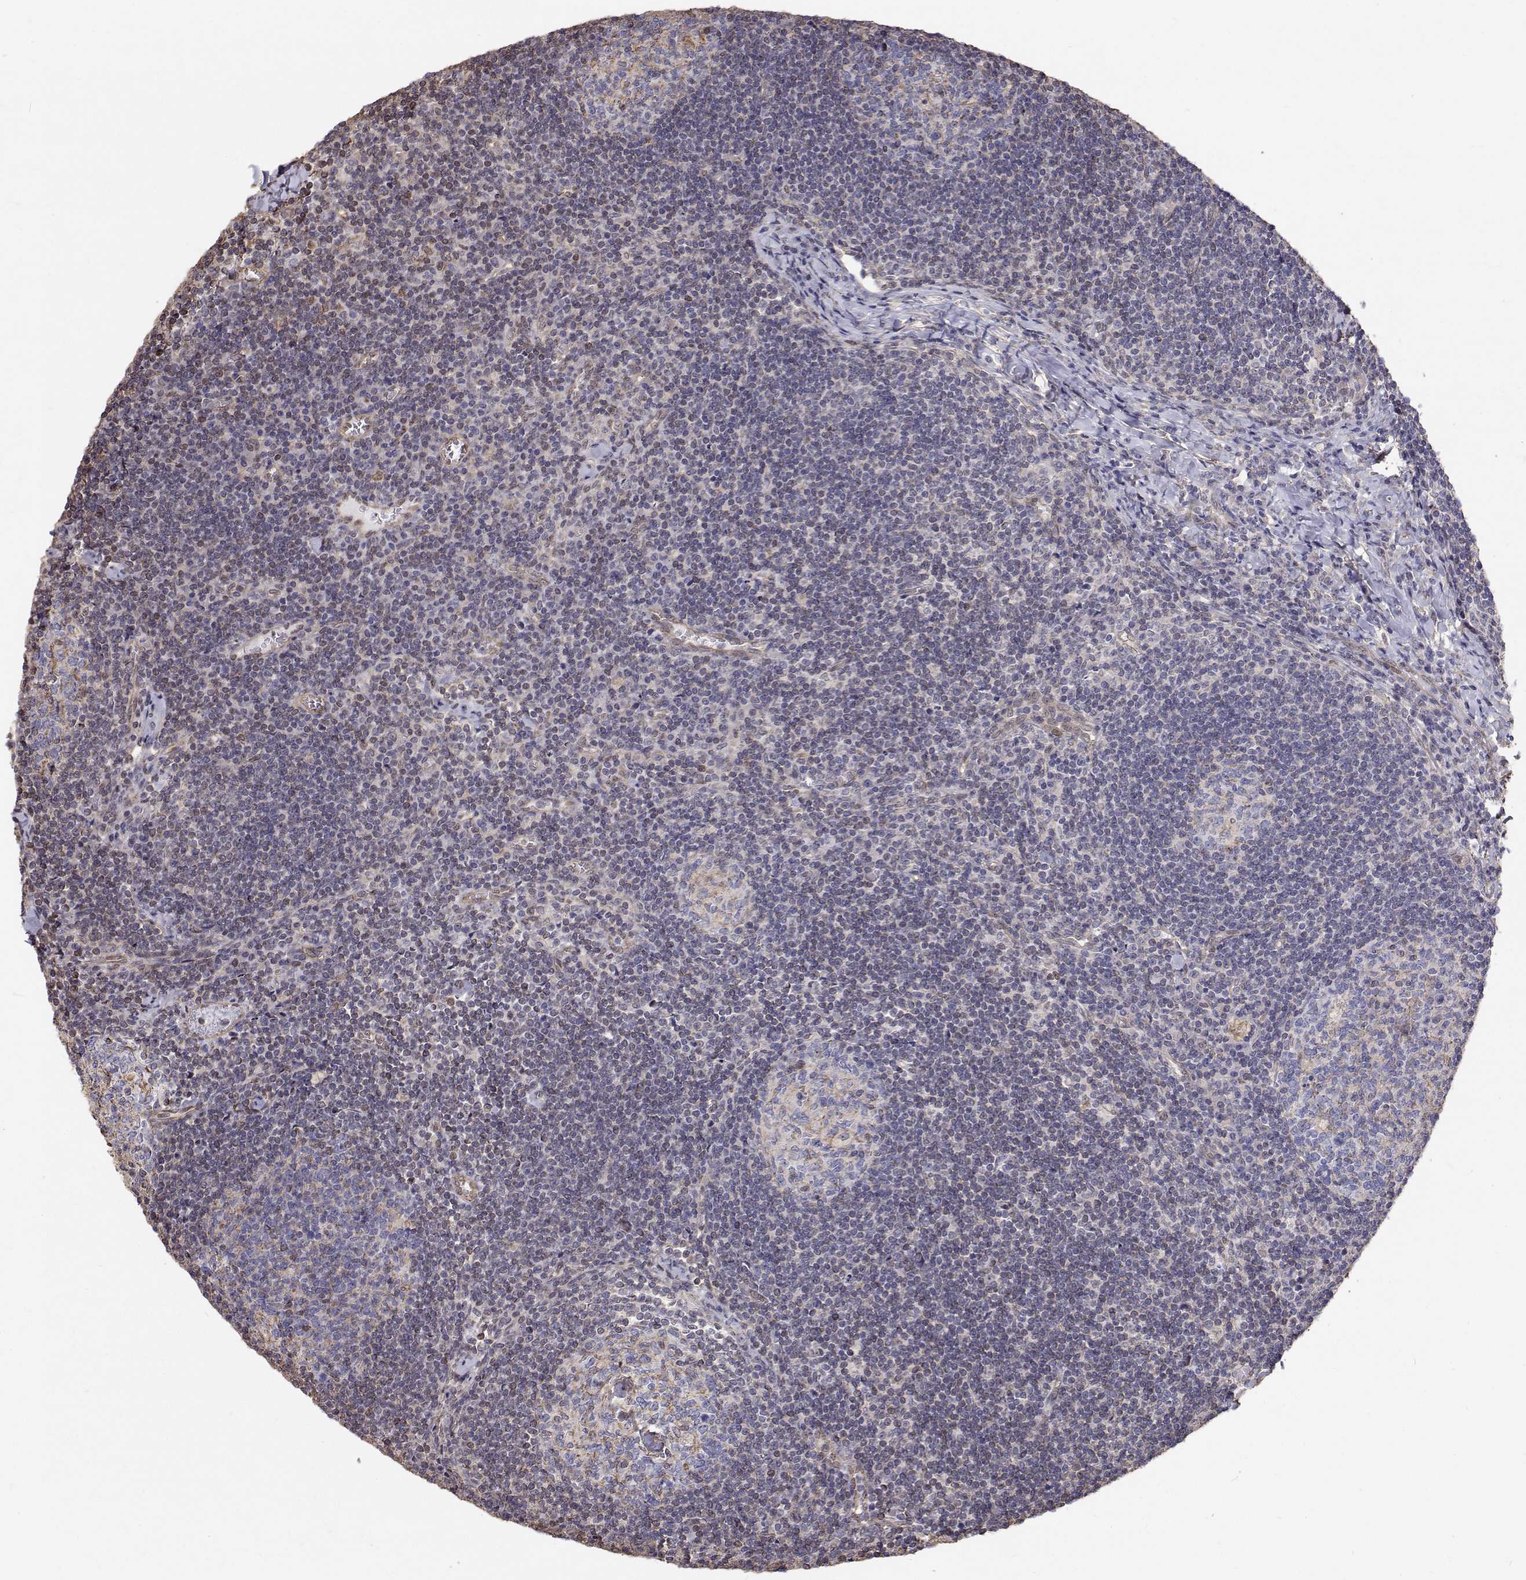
{"staining": {"intensity": "negative", "quantity": "none", "location": "none"}, "tissue": "lymph node", "cell_type": "Germinal center cells", "image_type": "normal", "snomed": [{"axis": "morphology", "description": "Normal tissue, NOS"}, {"axis": "topography", "description": "Lymph node"}], "caption": "Immunohistochemistry of unremarkable lymph node shows no expression in germinal center cells. The staining is performed using DAB (3,3'-diaminobenzidine) brown chromogen with nuclei counter-stained in using hematoxylin.", "gene": "GSDMA", "patient": {"sex": "male", "age": 67}}